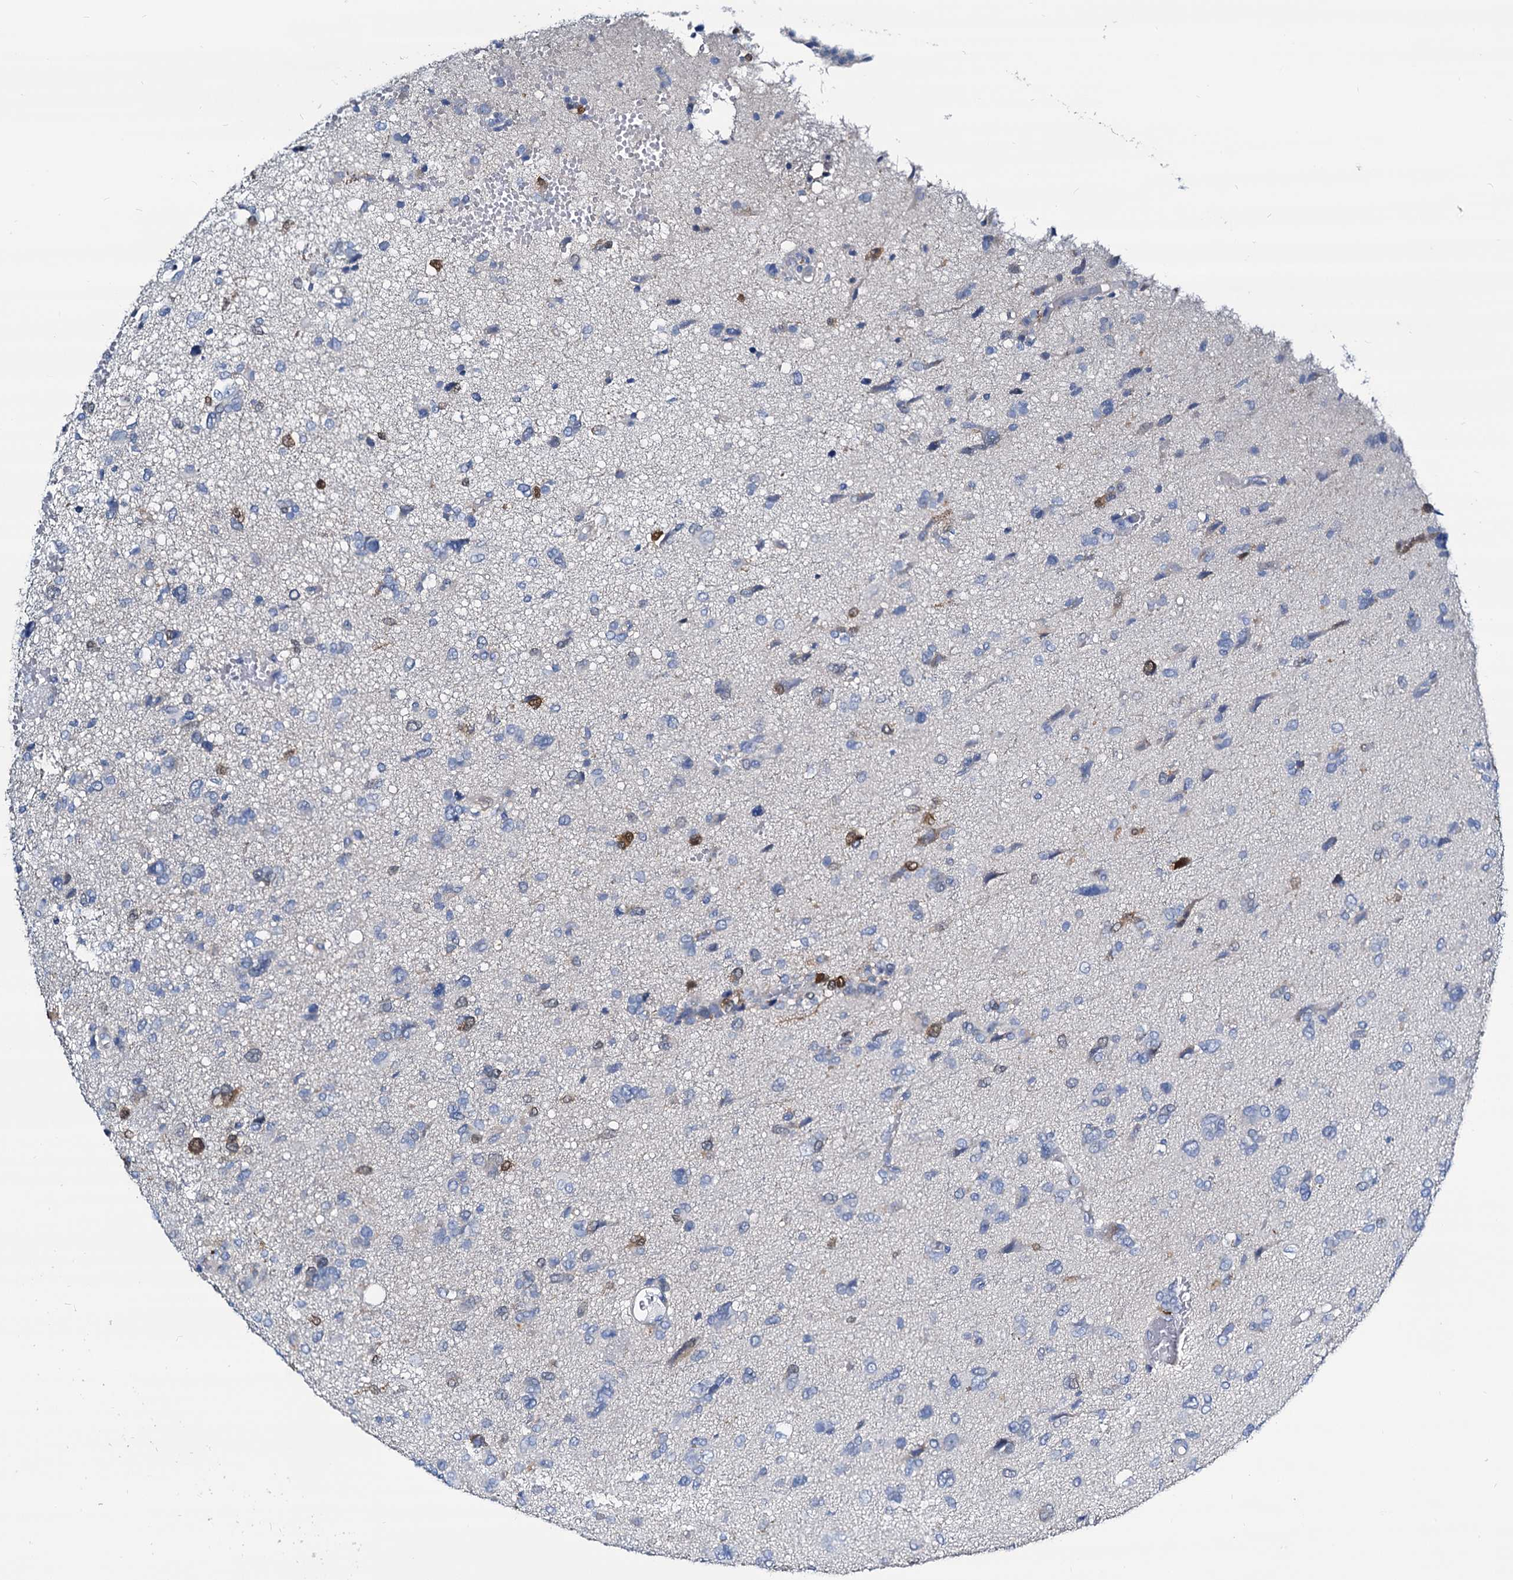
{"staining": {"intensity": "negative", "quantity": "none", "location": "none"}, "tissue": "glioma", "cell_type": "Tumor cells", "image_type": "cancer", "snomed": [{"axis": "morphology", "description": "Glioma, malignant, High grade"}, {"axis": "topography", "description": "Brain"}], "caption": "This photomicrograph is of glioma stained with immunohistochemistry (IHC) to label a protein in brown with the nuclei are counter-stained blue. There is no staining in tumor cells.", "gene": "DYDC2", "patient": {"sex": "female", "age": 59}}